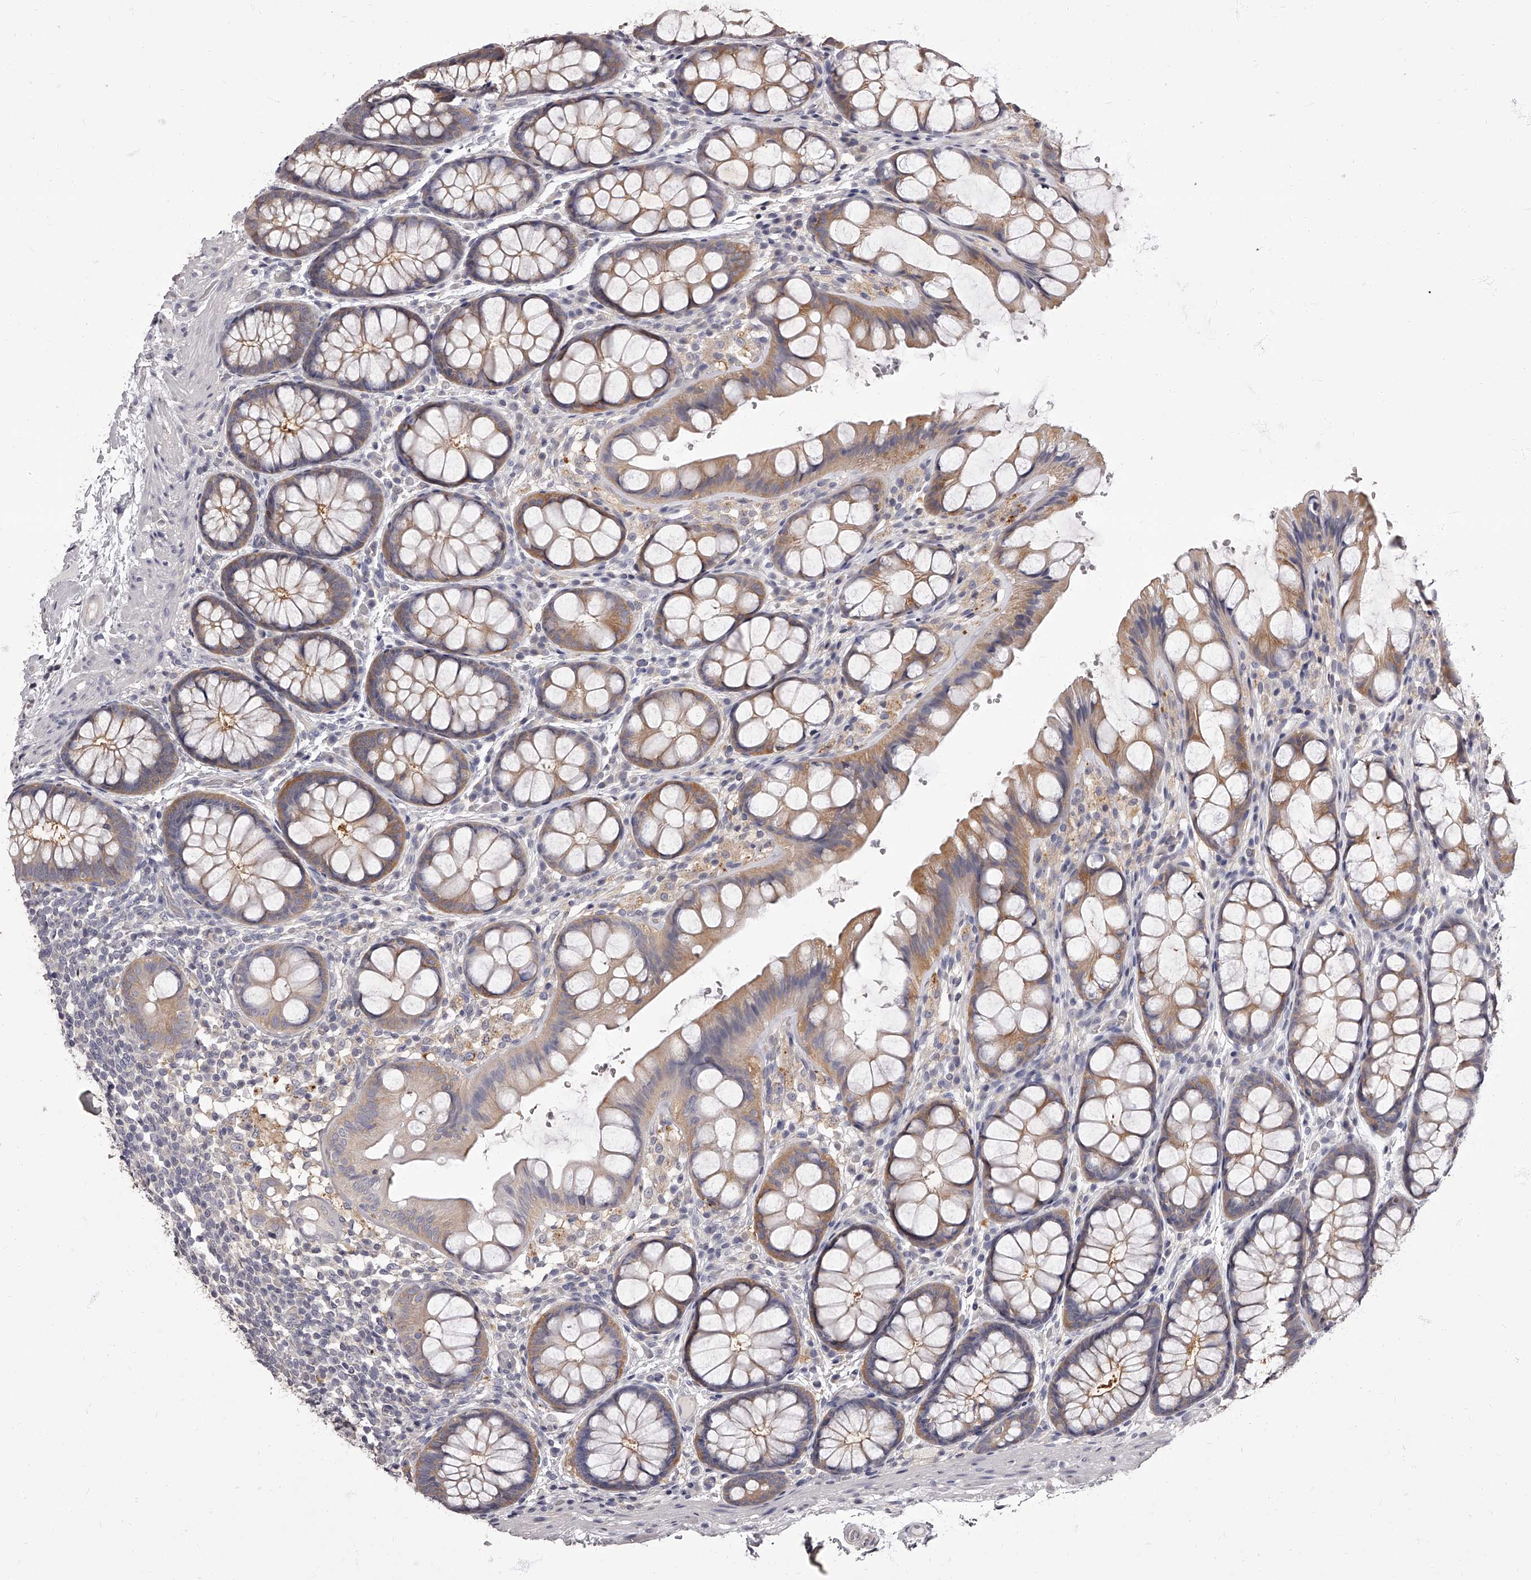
{"staining": {"intensity": "negative", "quantity": "none", "location": "none"}, "tissue": "colon", "cell_type": "Endothelial cells", "image_type": "normal", "snomed": [{"axis": "morphology", "description": "Normal tissue, NOS"}, {"axis": "topography", "description": "Colon"}], "caption": "The image reveals no significant expression in endothelial cells of colon. The staining was performed using DAB to visualize the protein expression in brown, while the nuclei were stained in blue with hematoxylin (Magnification: 20x).", "gene": "APEH", "patient": {"sex": "male", "age": 47}}